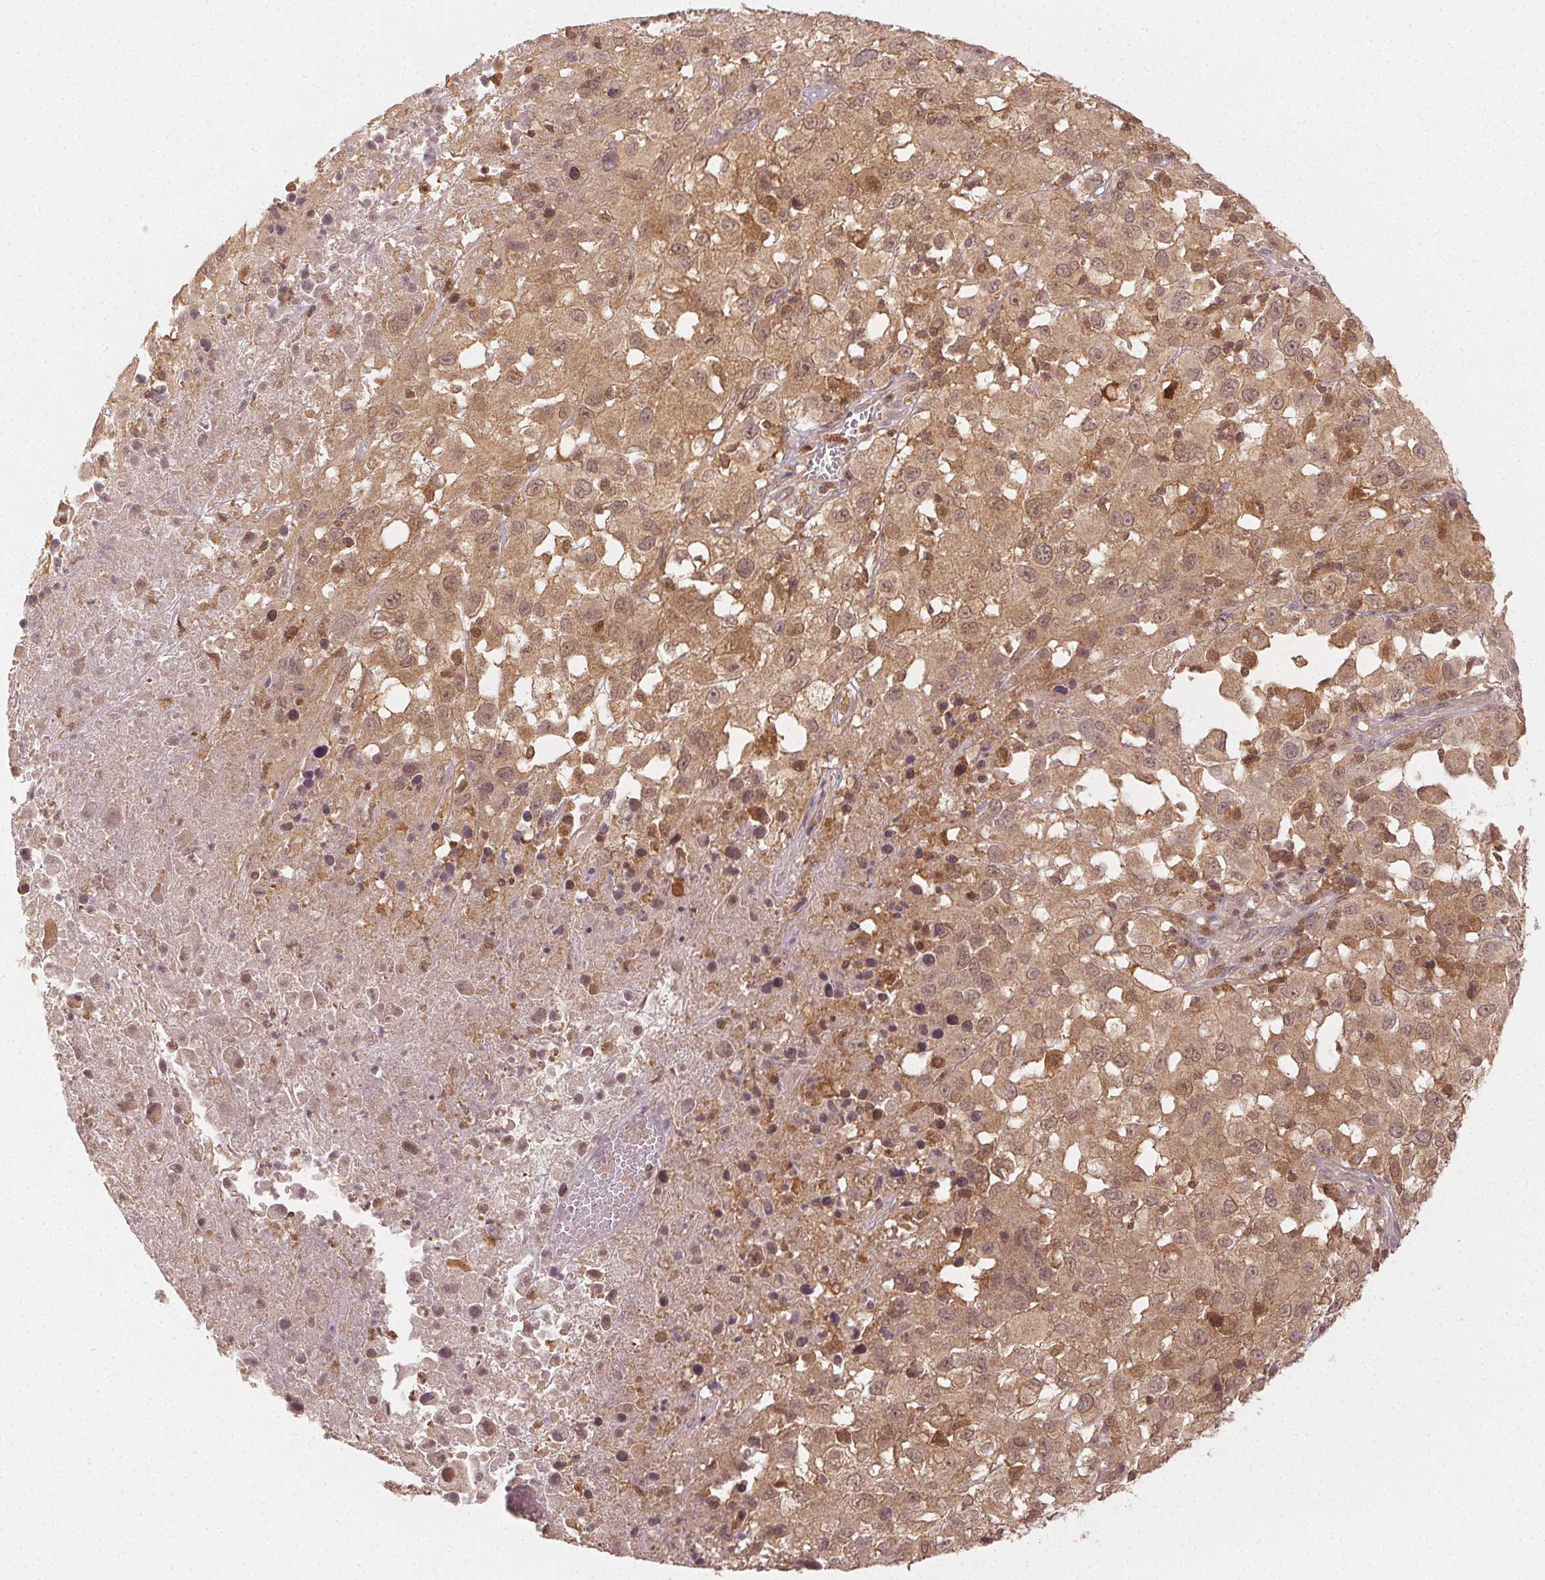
{"staining": {"intensity": "moderate", "quantity": "25%-75%", "location": "cytoplasmic/membranous,nuclear"}, "tissue": "melanoma", "cell_type": "Tumor cells", "image_type": "cancer", "snomed": [{"axis": "morphology", "description": "Malignant melanoma, Metastatic site"}, {"axis": "topography", "description": "Soft tissue"}], "caption": "Immunohistochemistry photomicrograph of neoplastic tissue: melanoma stained using immunohistochemistry (IHC) displays medium levels of moderate protein expression localized specifically in the cytoplasmic/membranous and nuclear of tumor cells, appearing as a cytoplasmic/membranous and nuclear brown color.", "gene": "MAPK14", "patient": {"sex": "male", "age": 50}}